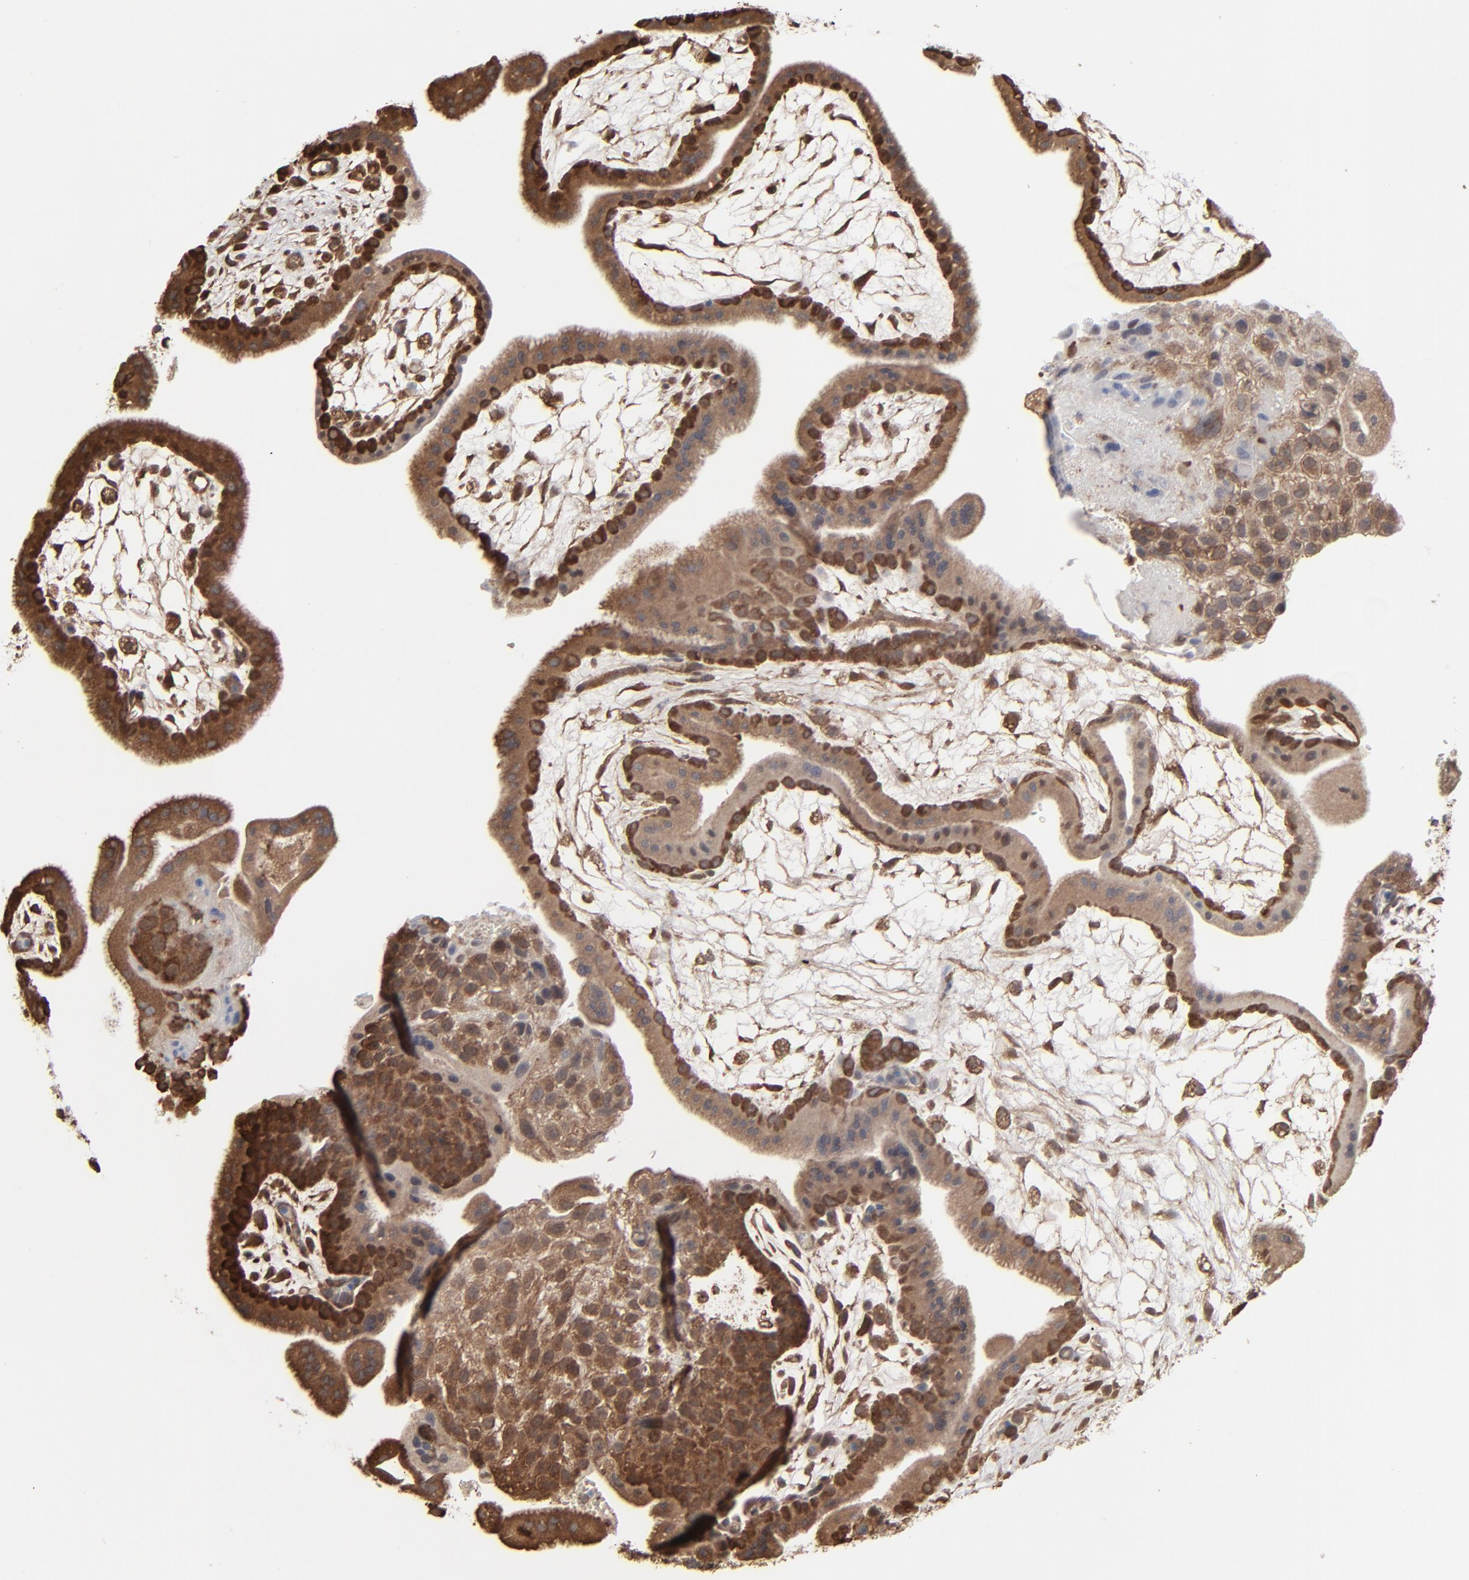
{"staining": {"intensity": "strong", "quantity": ">75%", "location": "cytoplasmic/membranous"}, "tissue": "placenta", "cell_type": "Trophoblastic cells", "image_type": "normal", "snomed": [{"axis": "morphology", "description": "Normal tissue, NOS"}, {"axis": "topography", "description": "Placenta"}], "caption": "Immunohistochemical staining of unremarkable placenta reveals strong cytoplasmic/membranous protein positivity in approximately >75% of trophoblastic cells. (DAB = brown stain, brightfield microscopy at high magnification).", "gene": "NME1", "patient": {"sex": "female", "age": 35}}